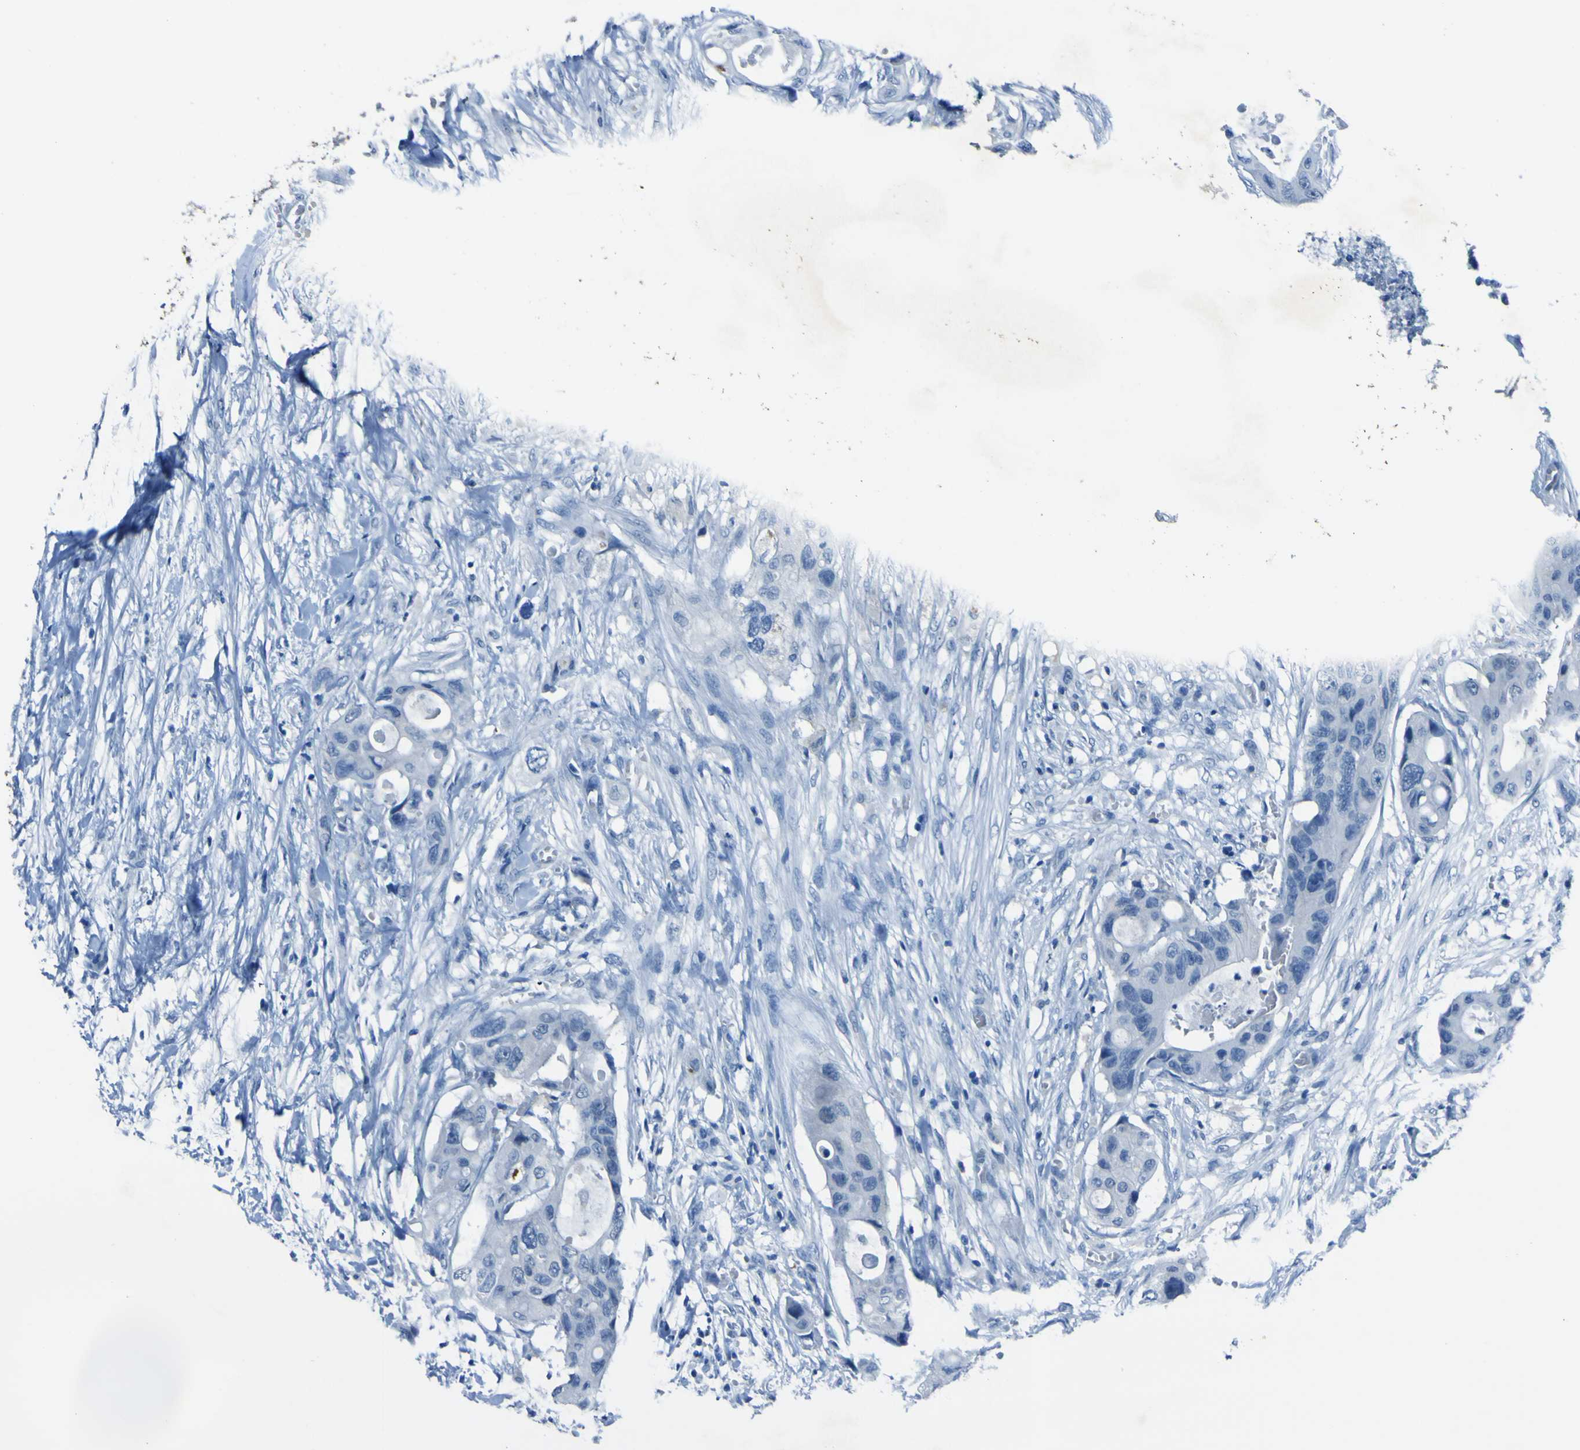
{"staining": {"intensity": "negative", "quantity": "none", "location": "none"}, "tissue": "colorectal cancer", "cell_type": "Tumor cells", "image_type": "cancer", "snomed": [{"axis": "morphology", "description": "Adenocarcinoma, NOS"}, {"axis": "topography", "description": "Colon"}], "caption": "Colorectal cancer was stained to show a protein in brown. There is no significant staining in tumor cells.", "gene": "PHKG1", "patient": {"sex": "female", "age": 57}}